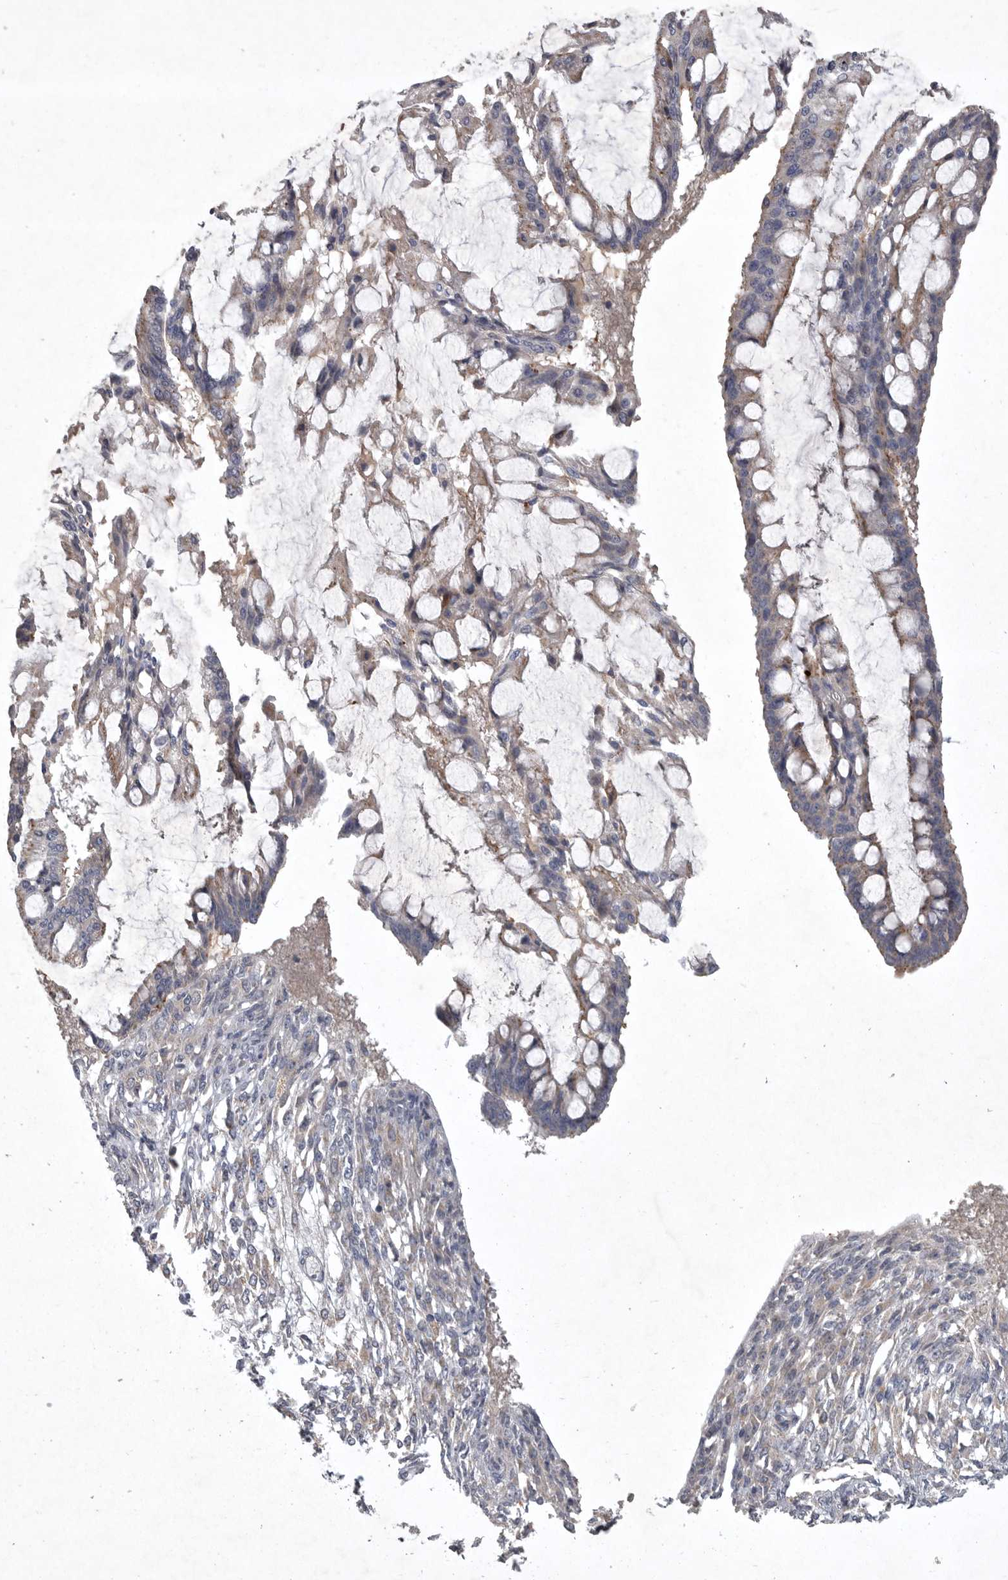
{"staining": {"intensity": "moderate", "quantity": "25%-75%", "location": "cytoplasmic/membranous"}, "tissue": "ovarian cancer", "cell_type": "Tumor cells", "image_type": "cancer", "snomed": [{"axis": "morphology", "description": "Cystadenocarcinoma, mucinous, NOS"}, {"axis": "topography", "description": "Ovary"}], "caption": "The micrograph displays a brown stain indicating the presence of a protein in the cytoplasmic/membranous of tumor cells in ovarian cancer (mucinous cystadenocarcinoma). The protein of interest is shown in brown color, while the nuclei are stained blue.", "gene": "LAMTOR3", "patient": {"sex": "female", "age": 73}}